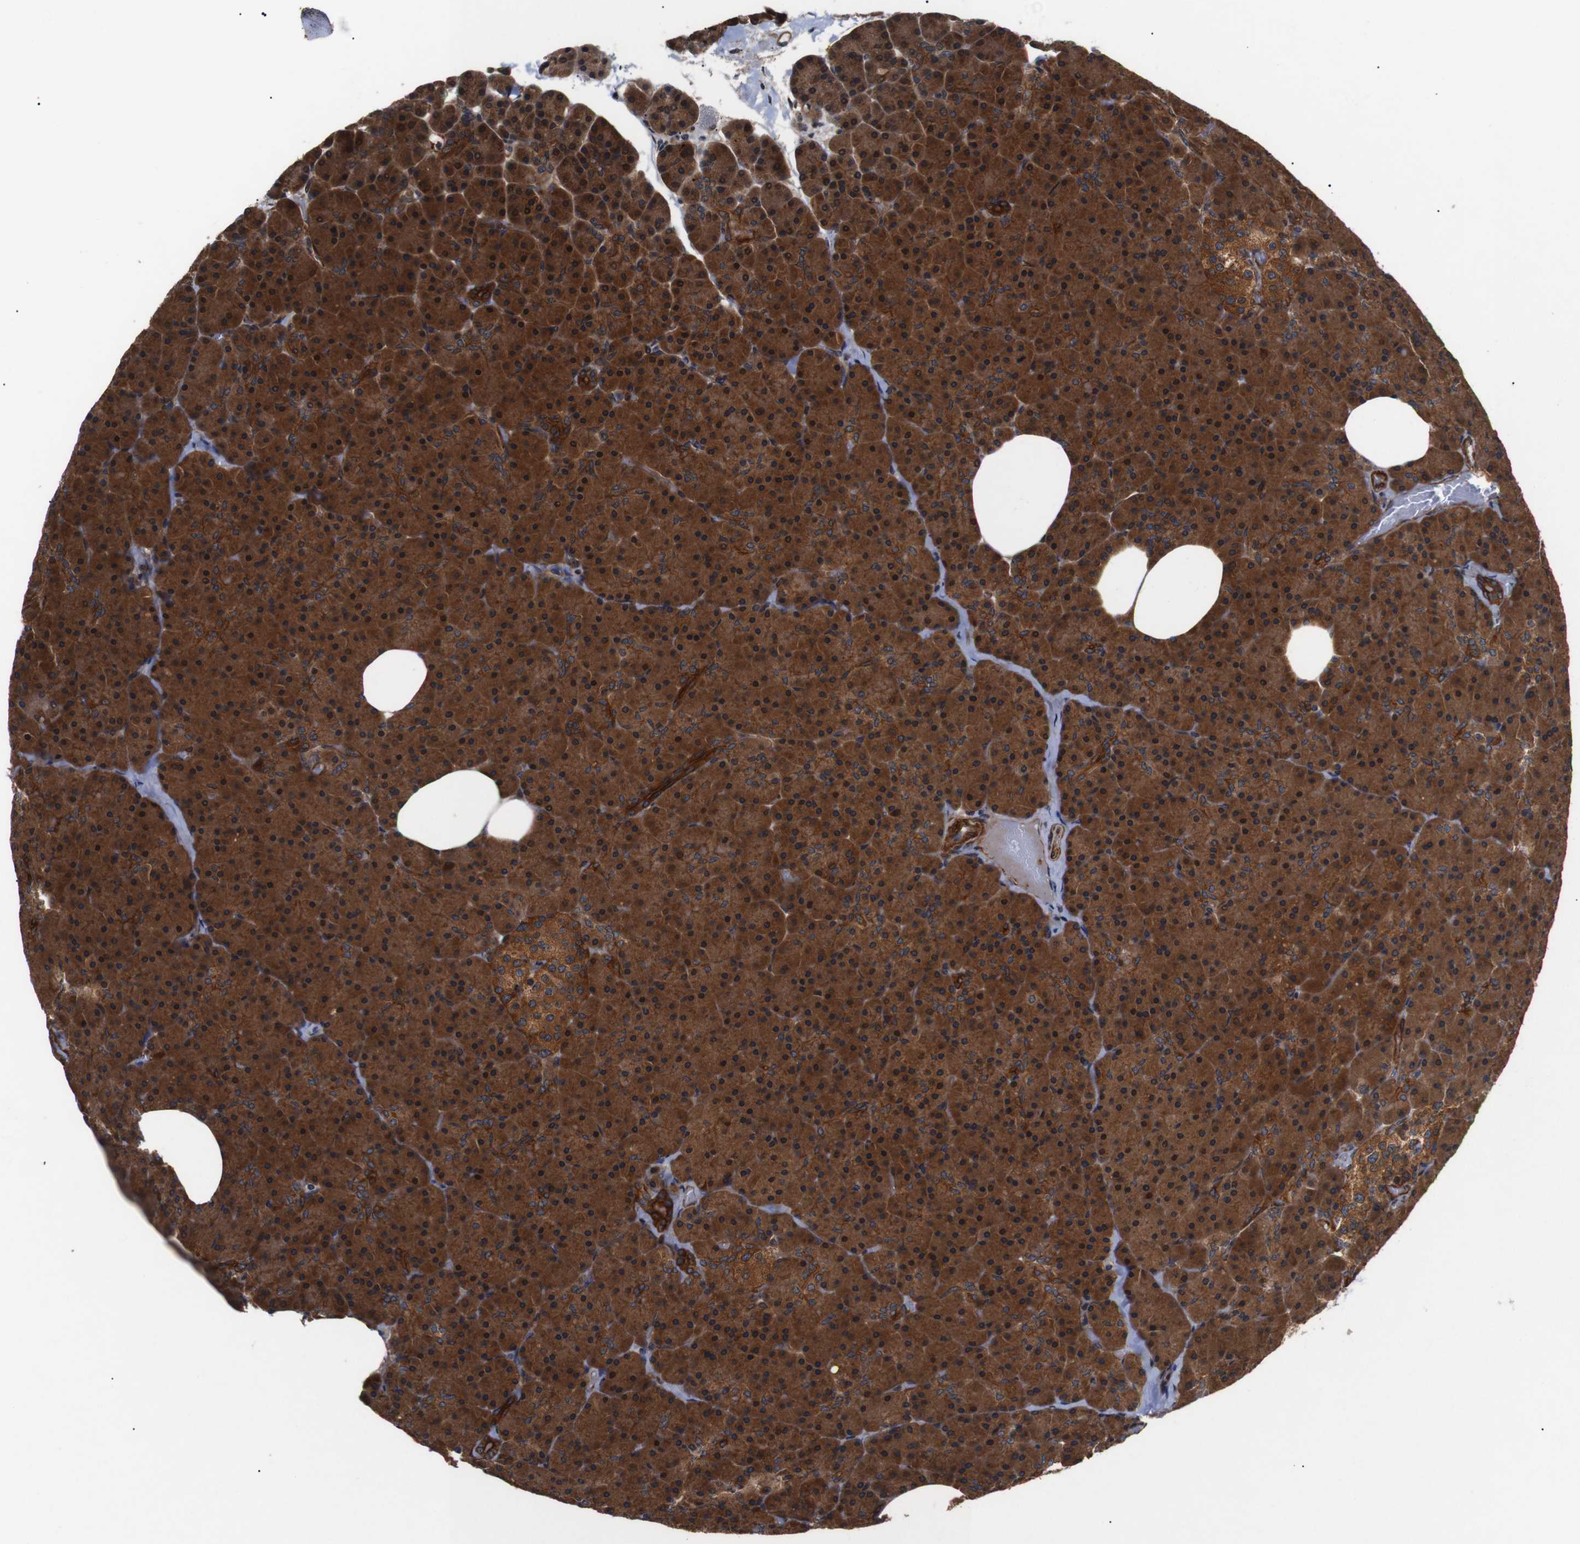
{"staining": {"intensity": "strong", "quantity": ">75%", "location": "cytoplasmic/membranous"}, "tissue": "pancreas", "cell_type": "Exocrine glandular cells", "image_type": "normal", "snomed": [{"axis": "morphology", "description": "Normal tissue, NOS"}, {"axis": "topography", "description": "Pancreas"}], "caption": "A brown stain shows strong cytoplasmic/membranous staining of a protein in exocrine glandular cells of benign human pancreas.", "gene": "PAWR", "patient": {"sex": "female", "age": 35}}